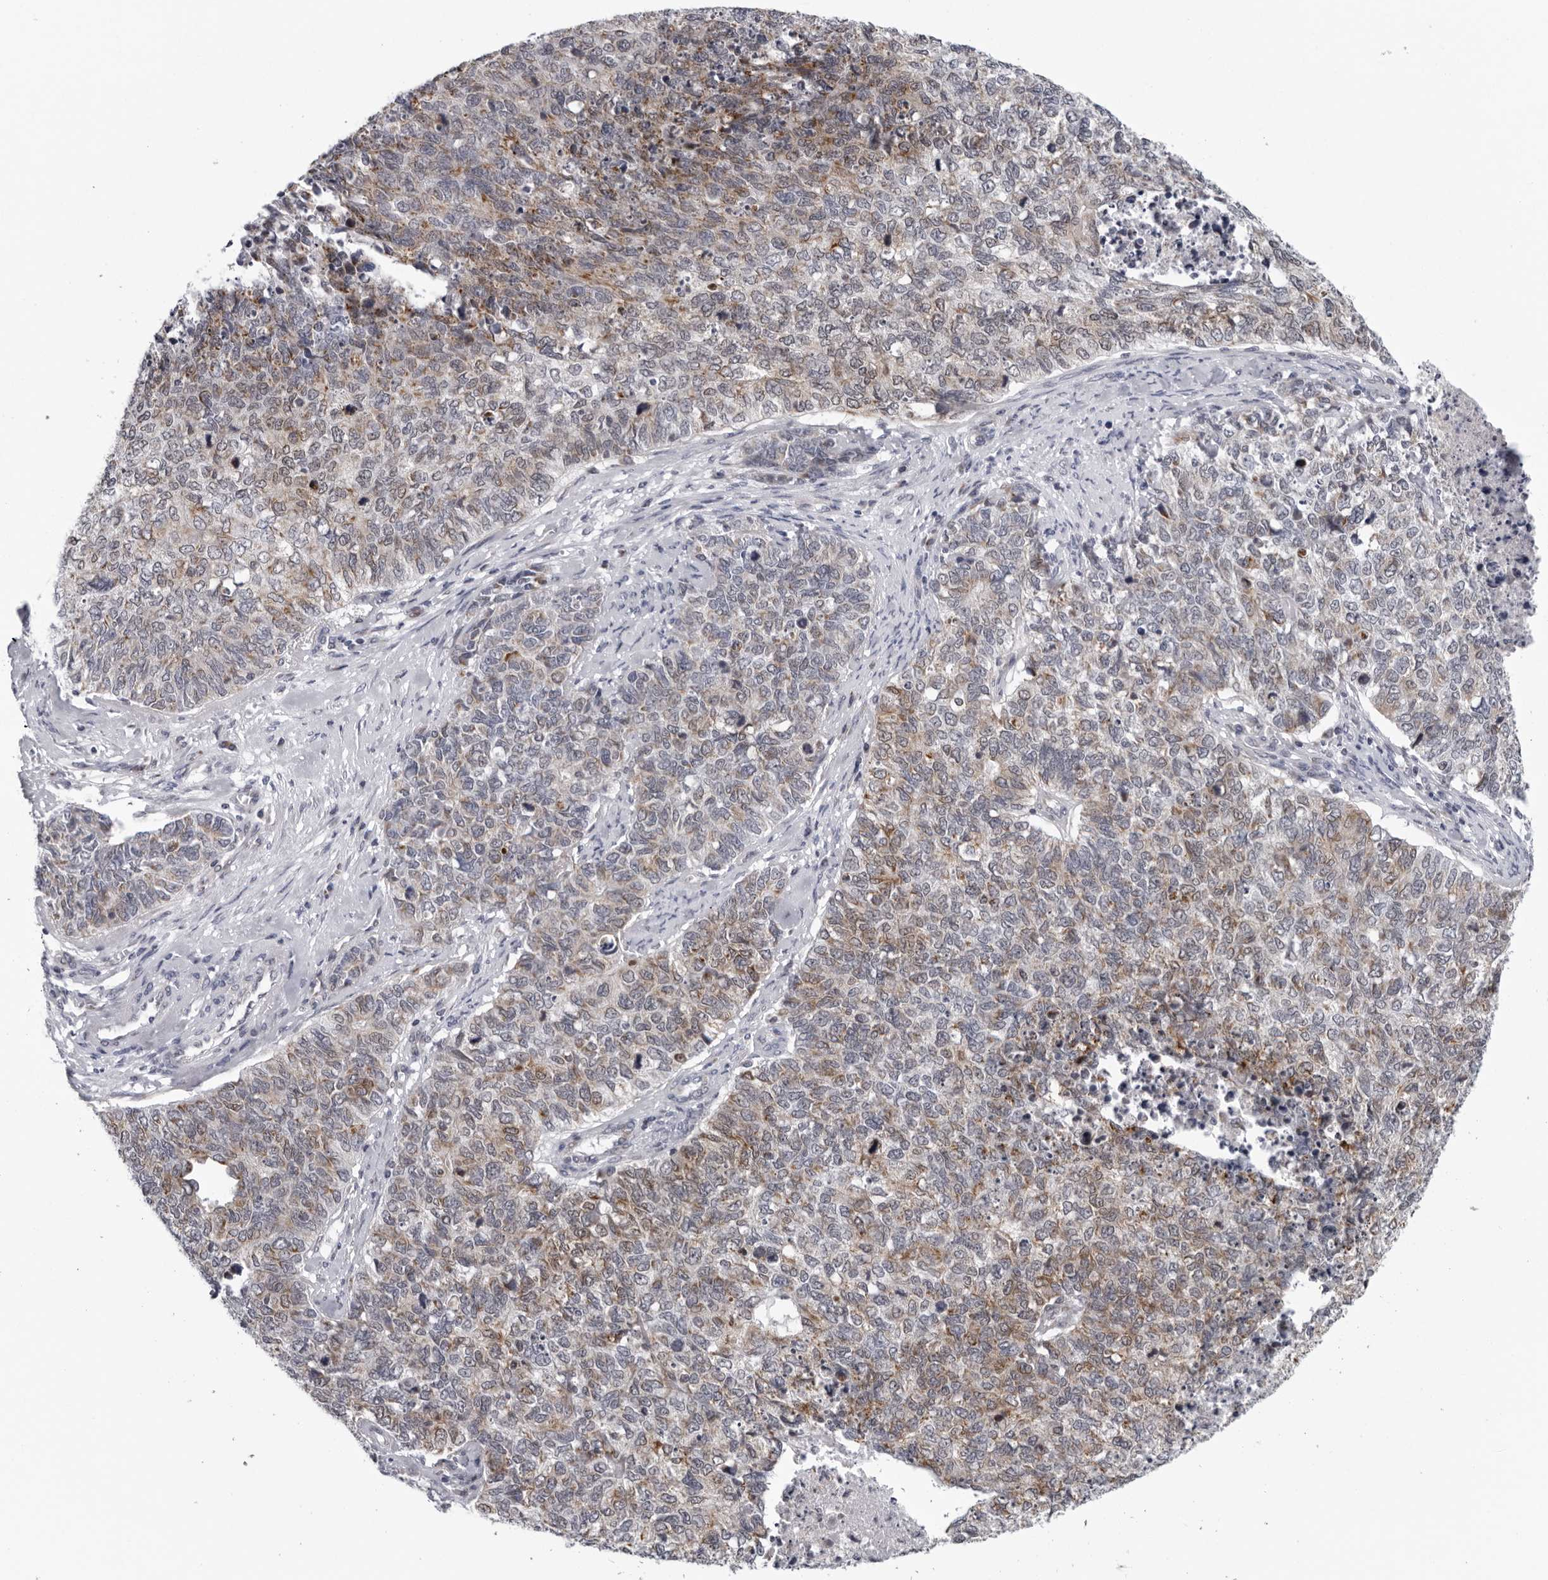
{"staining": {"intensity": "moderate", "quantity": "25%-75%", "location": "cytoplasmic/membranous"}, "tissue": "cervical cancer", "cell_type": "Tumor cells", "image_type": "cancer", "snomed": [{"axis": "morphology", "description": "Squamous cell carcinoma, NOS"}, {"axis": "topography", "description": "Cervix"}], "caption": "Immunohistochemistry photomicrograph of neoplastic tissue: human squamous cell carcinoma (cervical) stained using immunohistochemistry reveals medium levels of moderate protein expression localized specifically in the cytoplasmic/membranous of tumor cells, appearing as a cytoplasmic/membranous brown color.", "gene": "CPT2", "patient": {"sex": "female", "age": 63}}